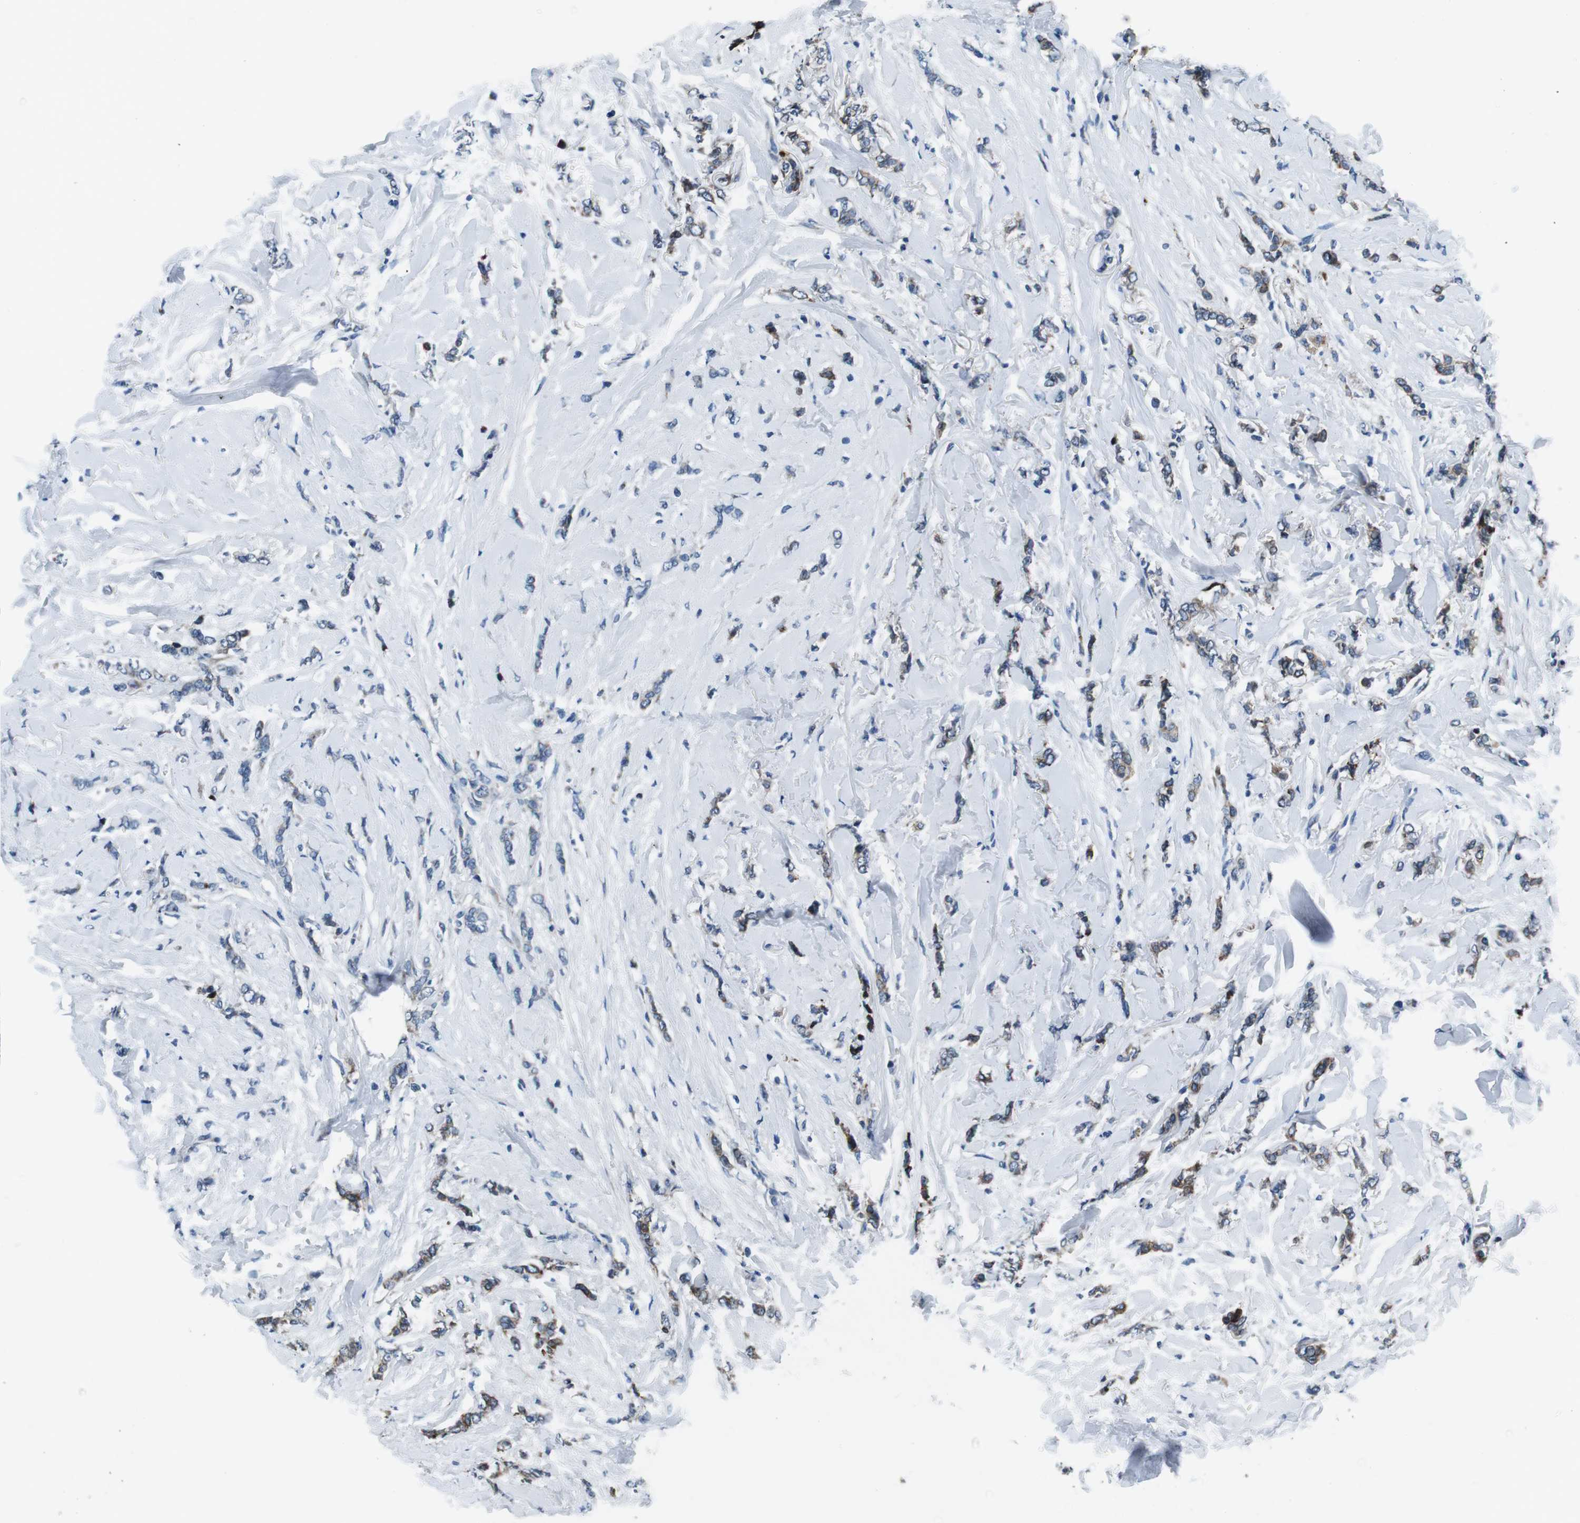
{"staining": {"intensity": "weak", "quantity": "<25%", "location": "cytoplasmic/membranous"}, "tissue": "breast cancer", "cell_type": "Tumor cells", "image_type": "cancer", "snomed": [{"axis": "morphology", "description": "Lobular carcinoma"}, {"axis": "topography", "description": "Skin"}, {"axis": "topography", "description": "Breast"}], "caption": "DAB (3,3'-diaminobenzidine) immunohistochemical staining of human lobular carcinoma (breast) displays no significant positivity in tumor cells. Nuclei are stained in blue.", "gene": "NUCB2", "patient": {"sex": "female", "age": 46}}